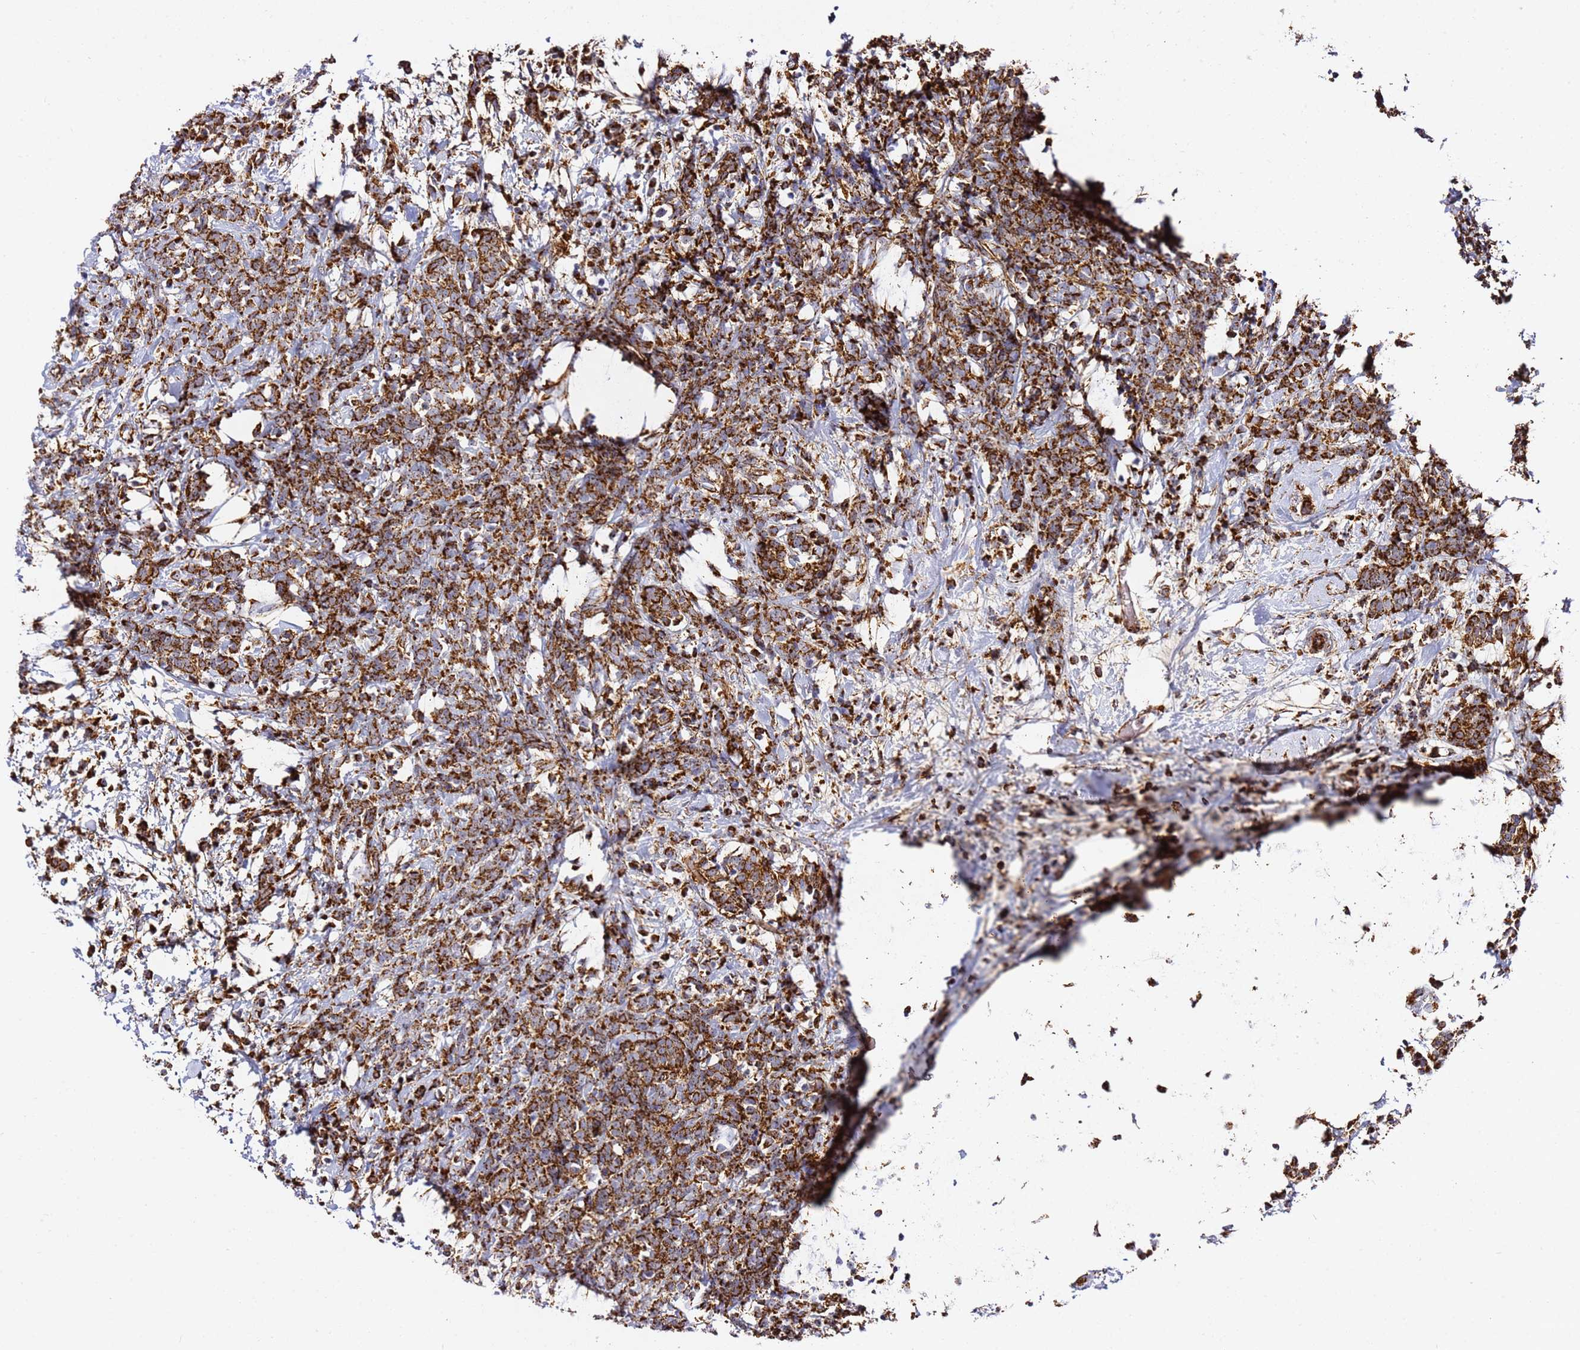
{"staining": {"intensity": "strong", "quantity": ">75%", "location": "cytoplasmic/membranous"}, "tissue": "breast cancer", "cell_type": "Tumor cells", "image_type": "cancer", "snomed": [{"axis": "morphology", "description": "Lobular carcinoma"}, {"axis": "topography", "description": "Breast"}], "caption": "This image shows immunohistochemistry staining of human breast cancer, with high strong cytoplasmic/membranous staining in about >75% of tumor cells.", "gene": "NDUFA3", "patient": {"sex": "female", "age": 58}}